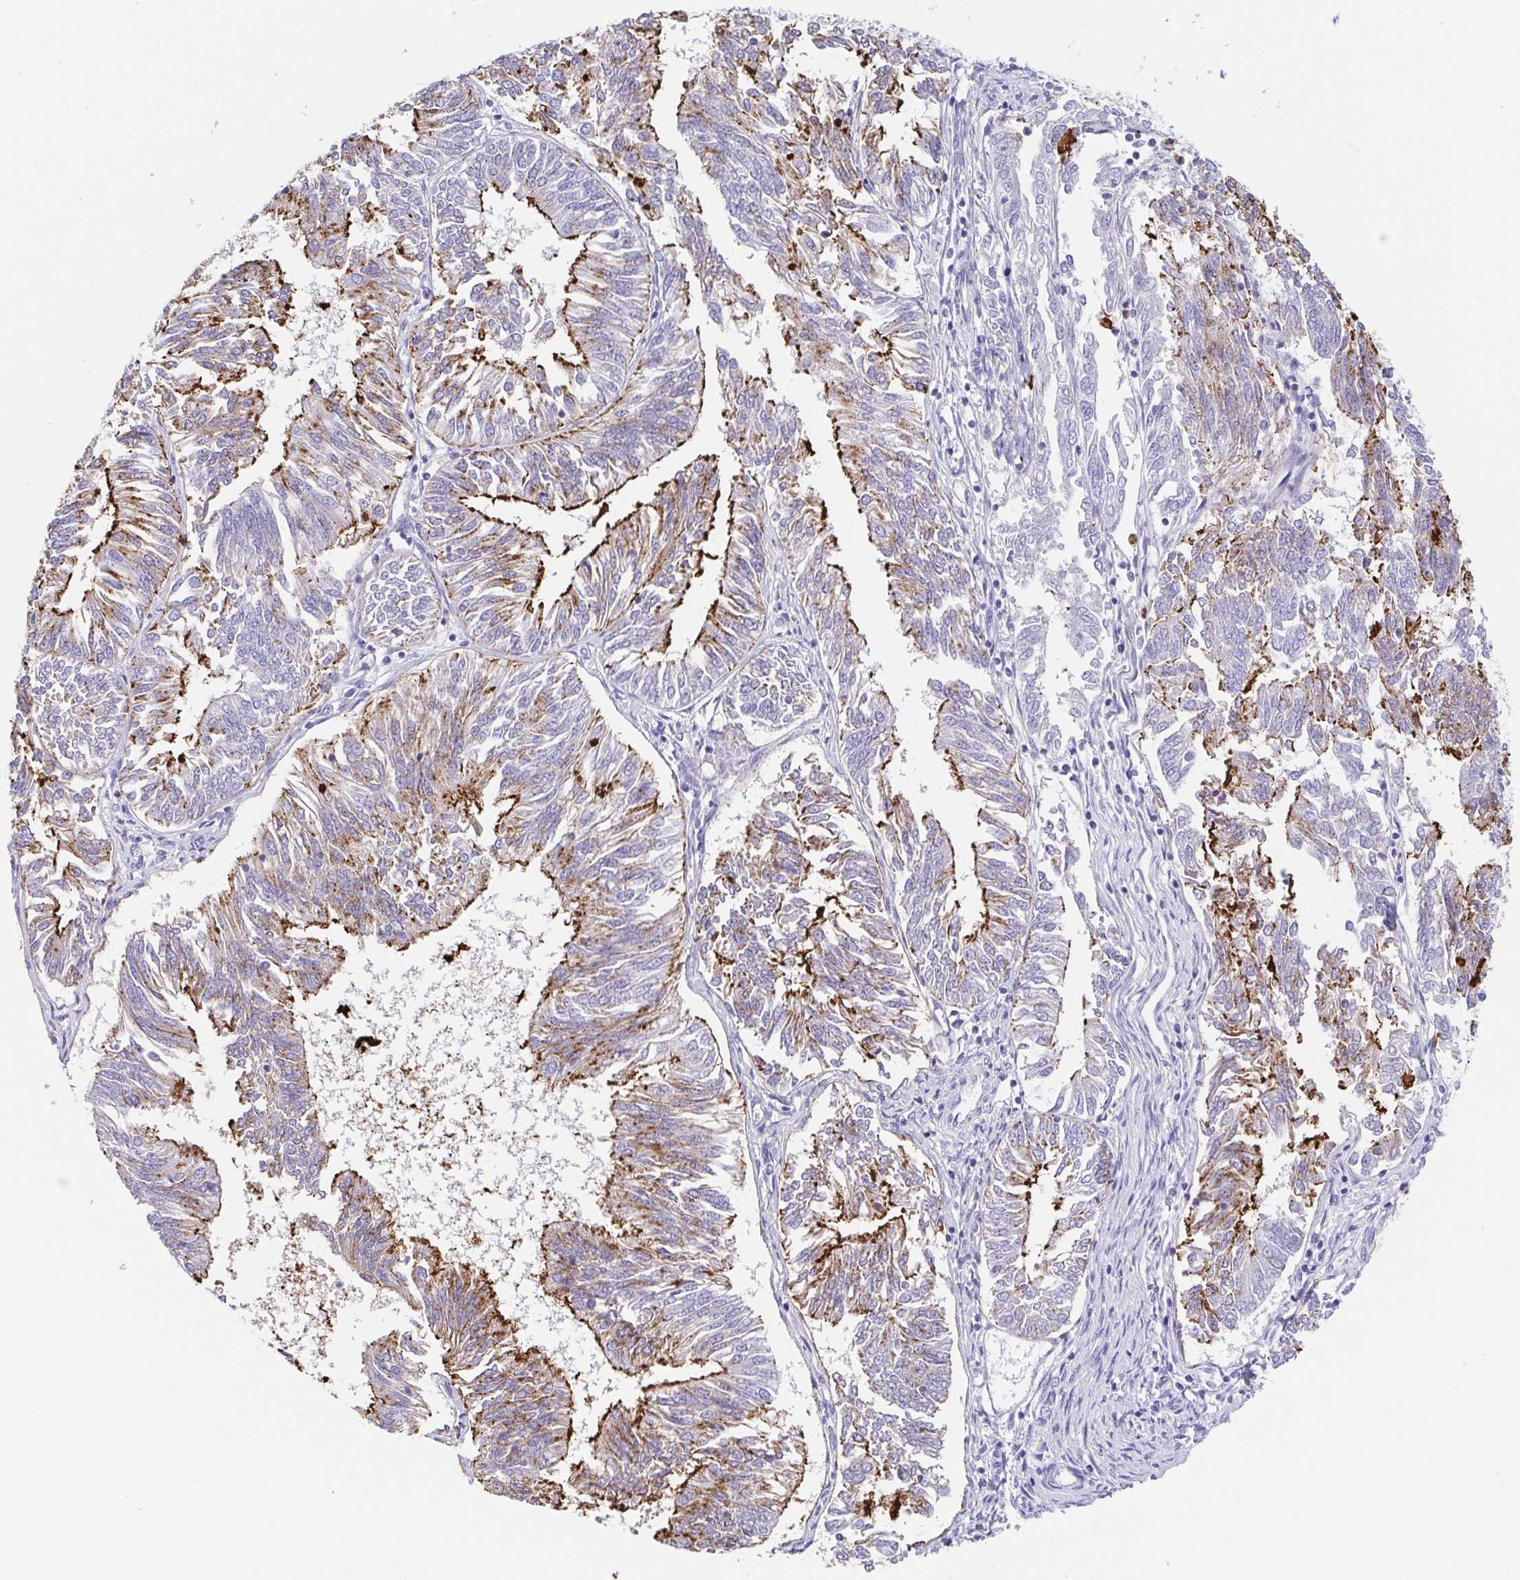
{"staining": {"intensity": "strong", "quantity": "25%-75%", "location": "cytoplasmic/membranous"}, "tissue": "endometrial cancer", "cell_type": "Tumor cells", "image_type": "cancer", "snomed": [{"axis": "morphology", "description": "Adenocarcinoma, NOS"}, {"axis": "topography", "description": "Endometrium"}], "caption": "An image of human endometrial adenocarcinoma stained for a protein demonstrates strong cytoplasmic/membranous brown staining in tumor cells. (DAB (3,3'-diaminobenzidine) = brown stain, brightfield microscopy at high magnification).", "gene": "ARPP21", "patient": {"sex": "female", "age": 58}}